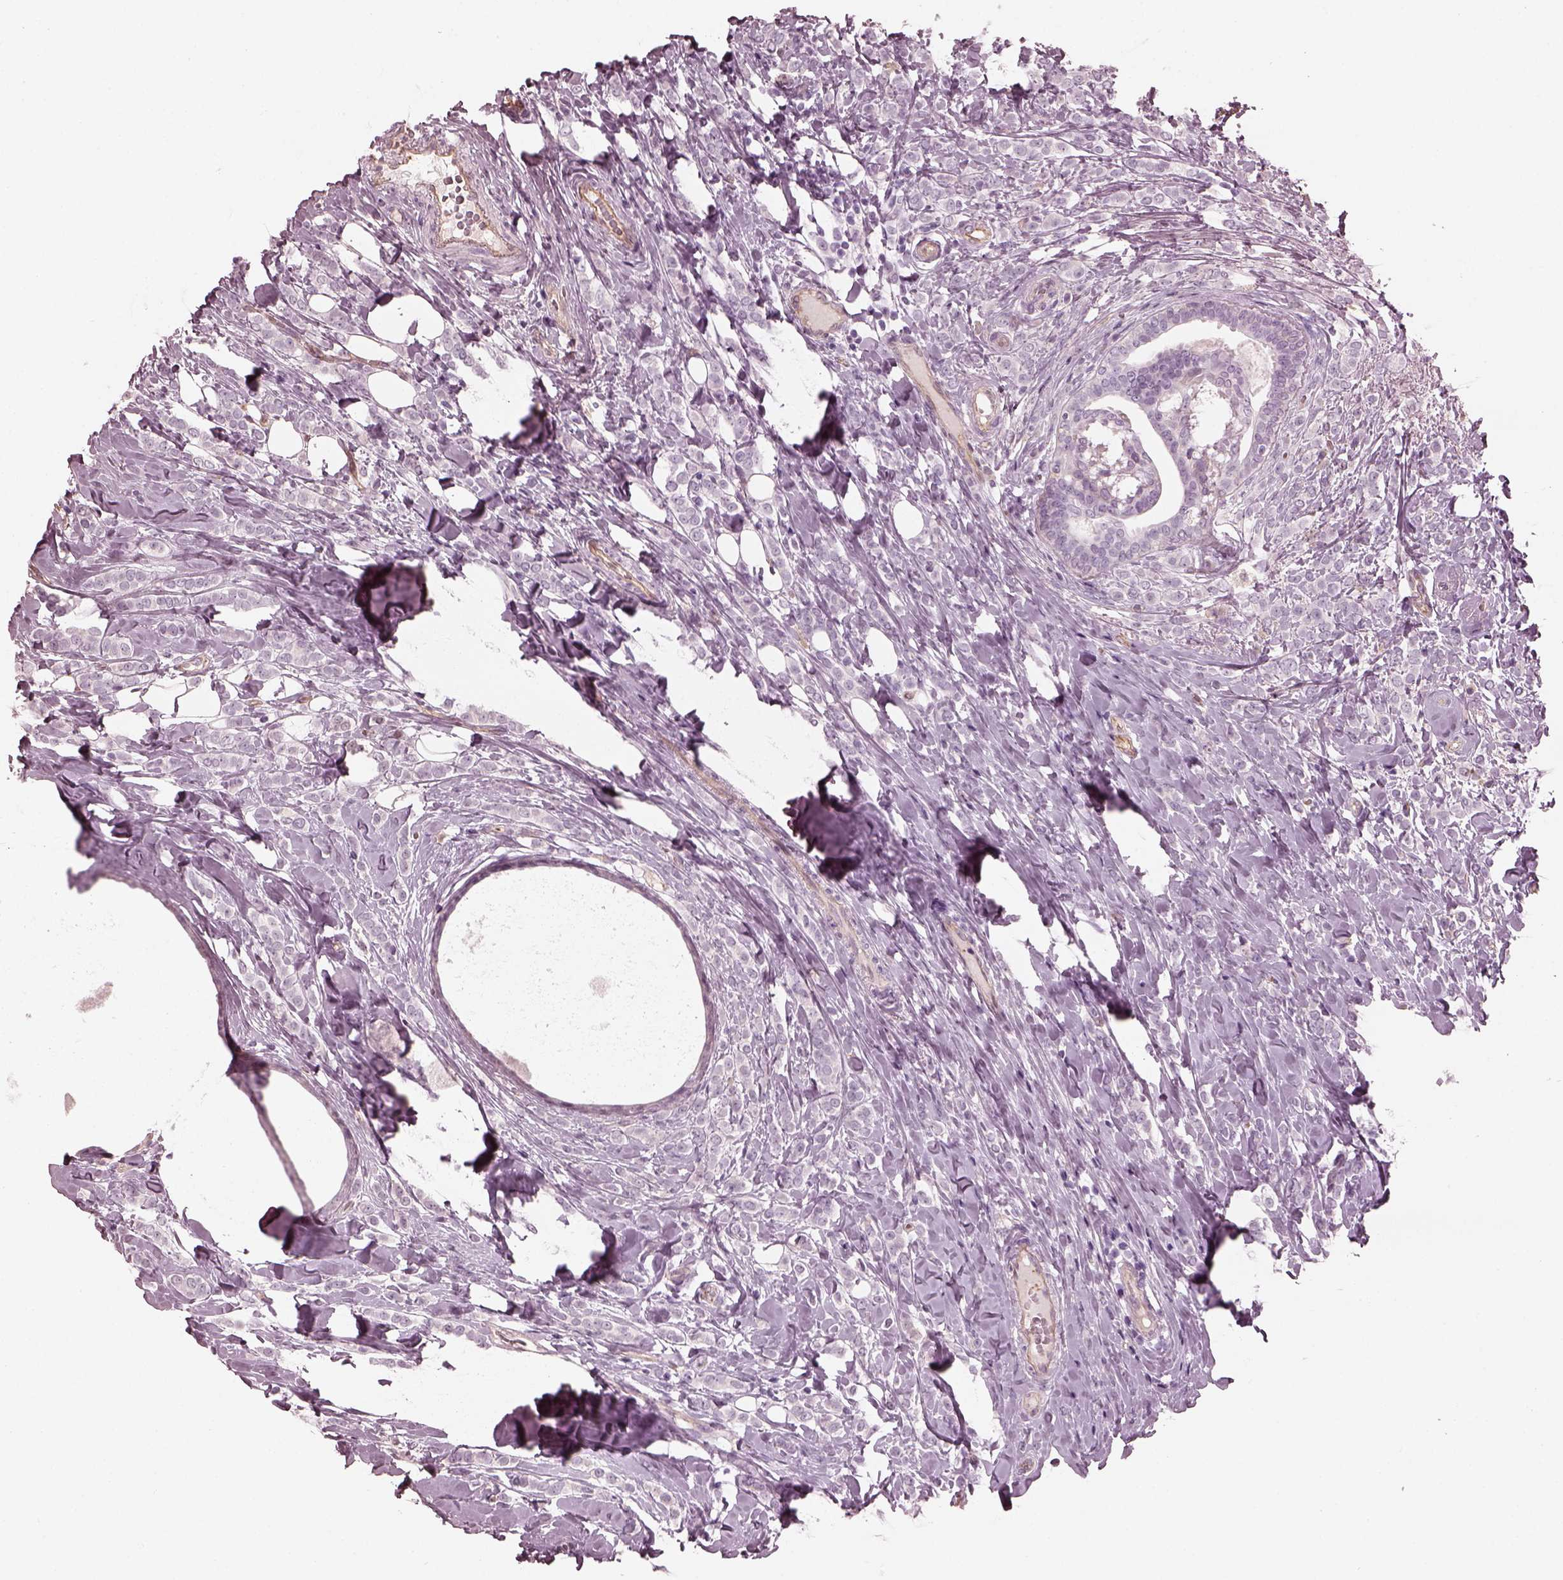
{"staining": {"intensity": "negative", "quantity": "none", "location": "none"}, "tissue": "breast cancer", "cell_type": "Tumor cells", "image_type": "cancer", "snomed": [{"axis": "morphology", "description": "Lobular carcinoma"}, {"axis": "topography", "description": "Breast"}], "caption": "The immunohistochemistry micrograph has no significant staining in tumor cells of lobular carcinoma (breast) tissue.", "gene": "EIF4E1B", "patient": {"sex": "female", "age": 49}}